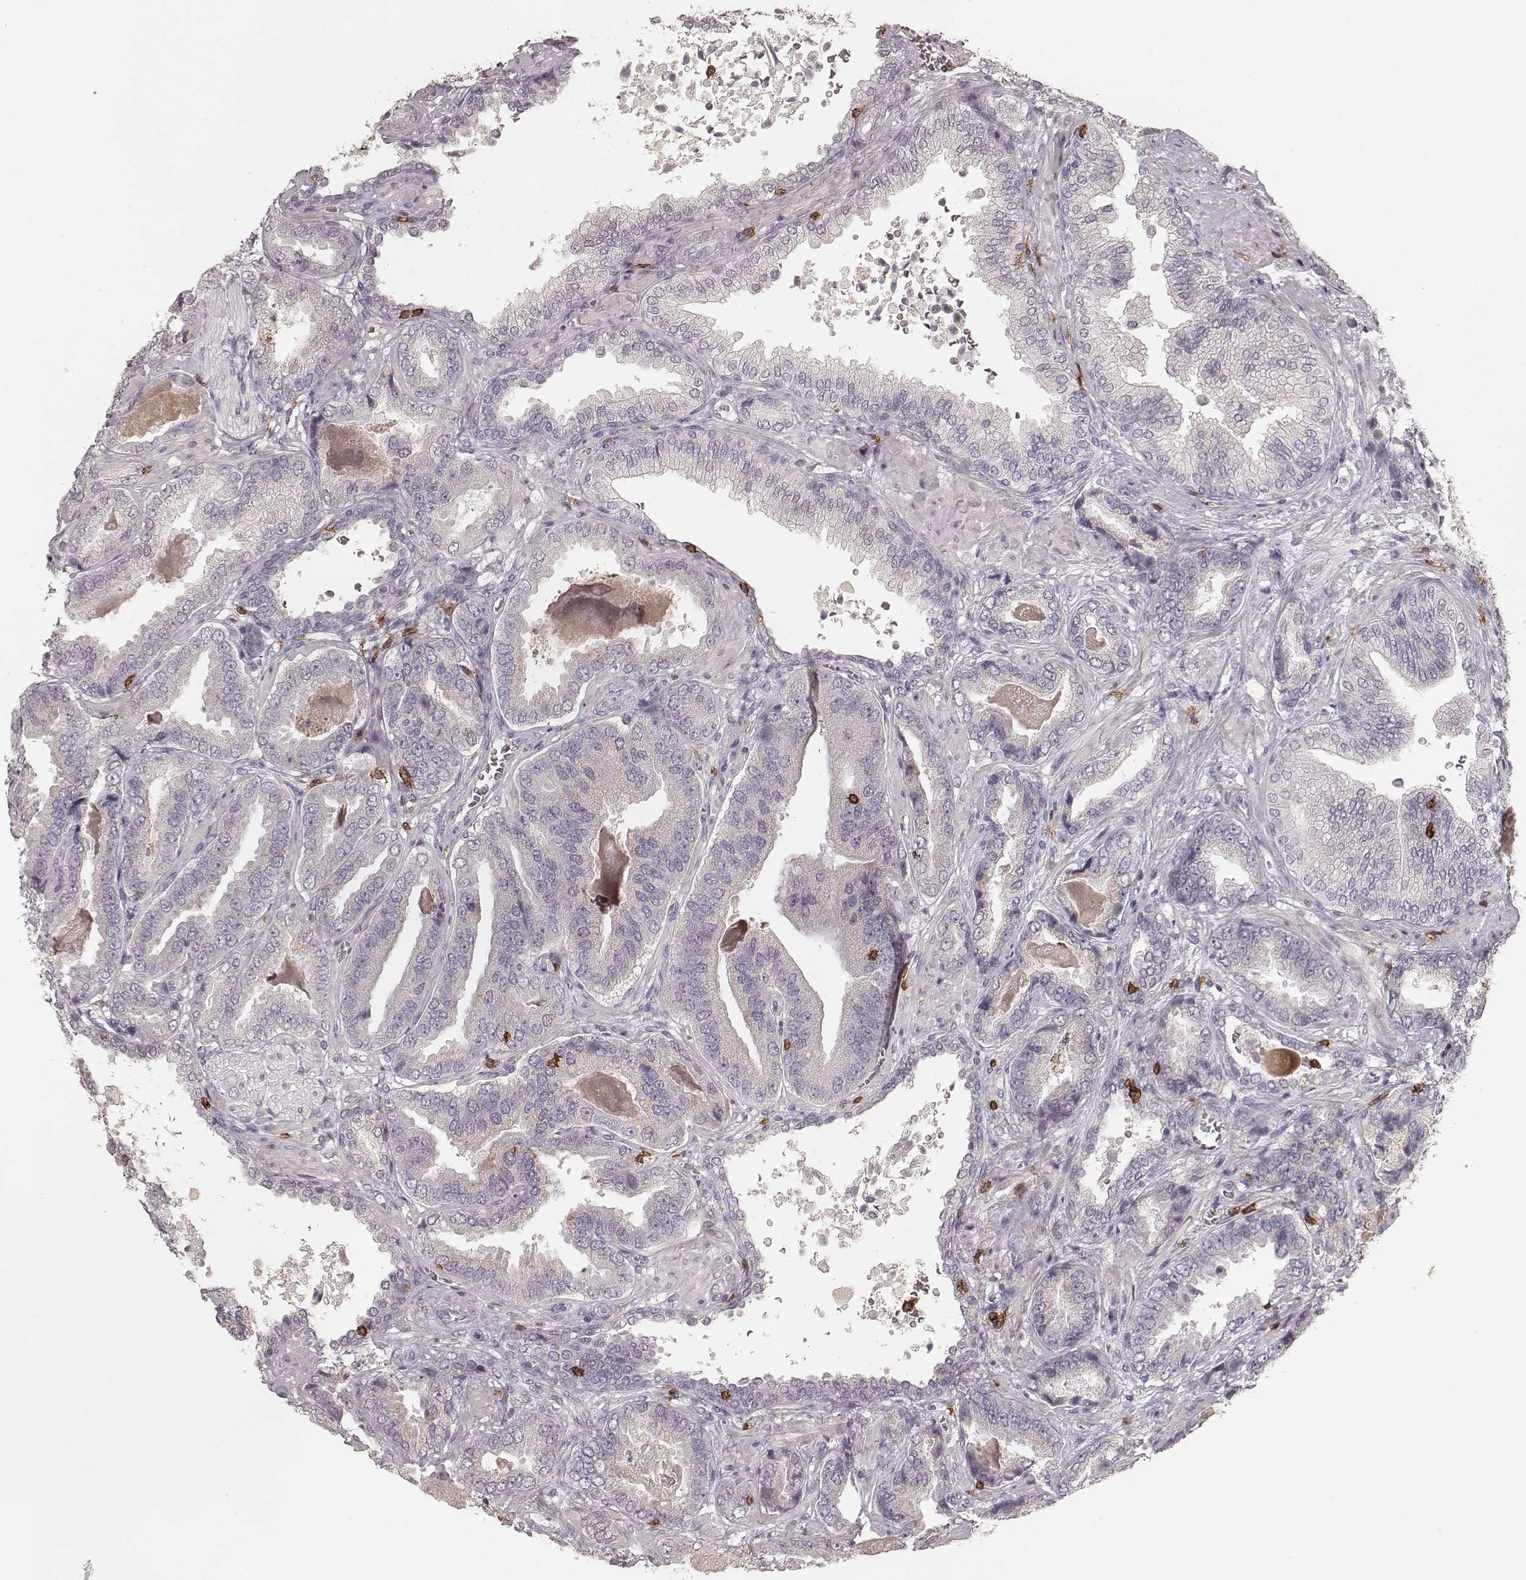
{"staining": {"intensity": "negative", "quantity": "none", "location": "none"}, "tissue": "prostate cancer", "cell_type": "Tumor cells", "image_type": "cancer", "snomed": [{"axis": "morphology", "description": "Adenocarcinoma, NOS"}, {"axis": "topography", "description": "Prostate"}], "caption": "An immunohistochemistry photomicrograph of prostate cancer is shown. There is no staining in tumor cells of prostate cancer. The staining is performed using DAB (3,3'-diaminobenzidine) brown chromogen with nuclei counter-stained in using hematoxylin.", "gene": "CD8A", "patient": {"sex": "male", "age": 64}}